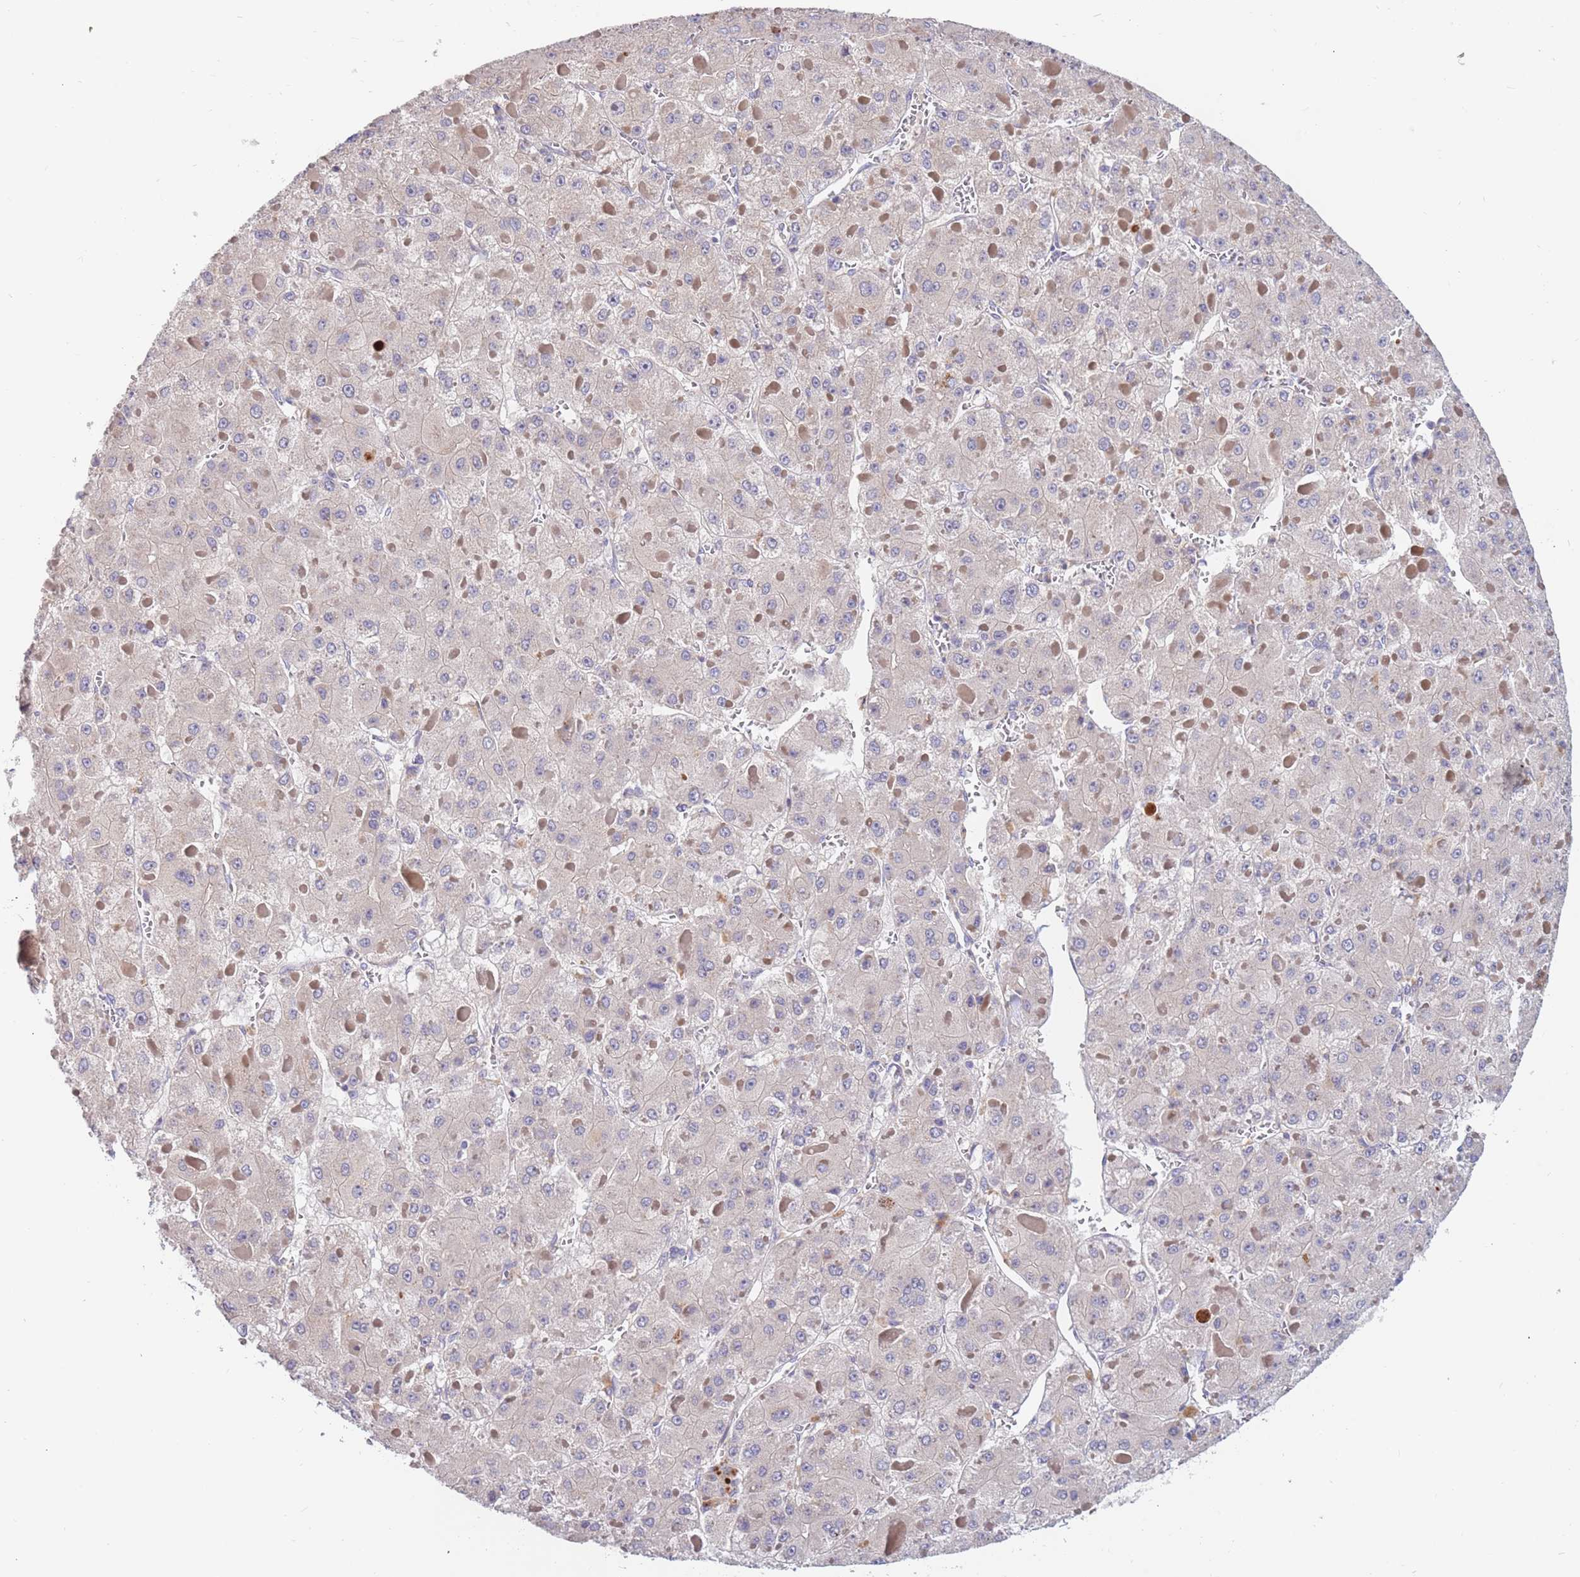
{"staining": {"intensity": "negative", "quantity": "none", "location": "none"}, "tissue": "liver cancer", "cell_type": "Tumor cells", "image_type": "cancer", "snomed": [{"axis": "morphology", "description": "Carcinoma, Hepatocellular, NOS"}, {"axis": "topography", "description": "Liver"}], "caption": "Immunohistochemical staining of hepatocellular carcinoma (liver) displays no significant staining in tumor cells.", "gene": "BORCS5", "patient": {"sex": "female", "age": 73}}